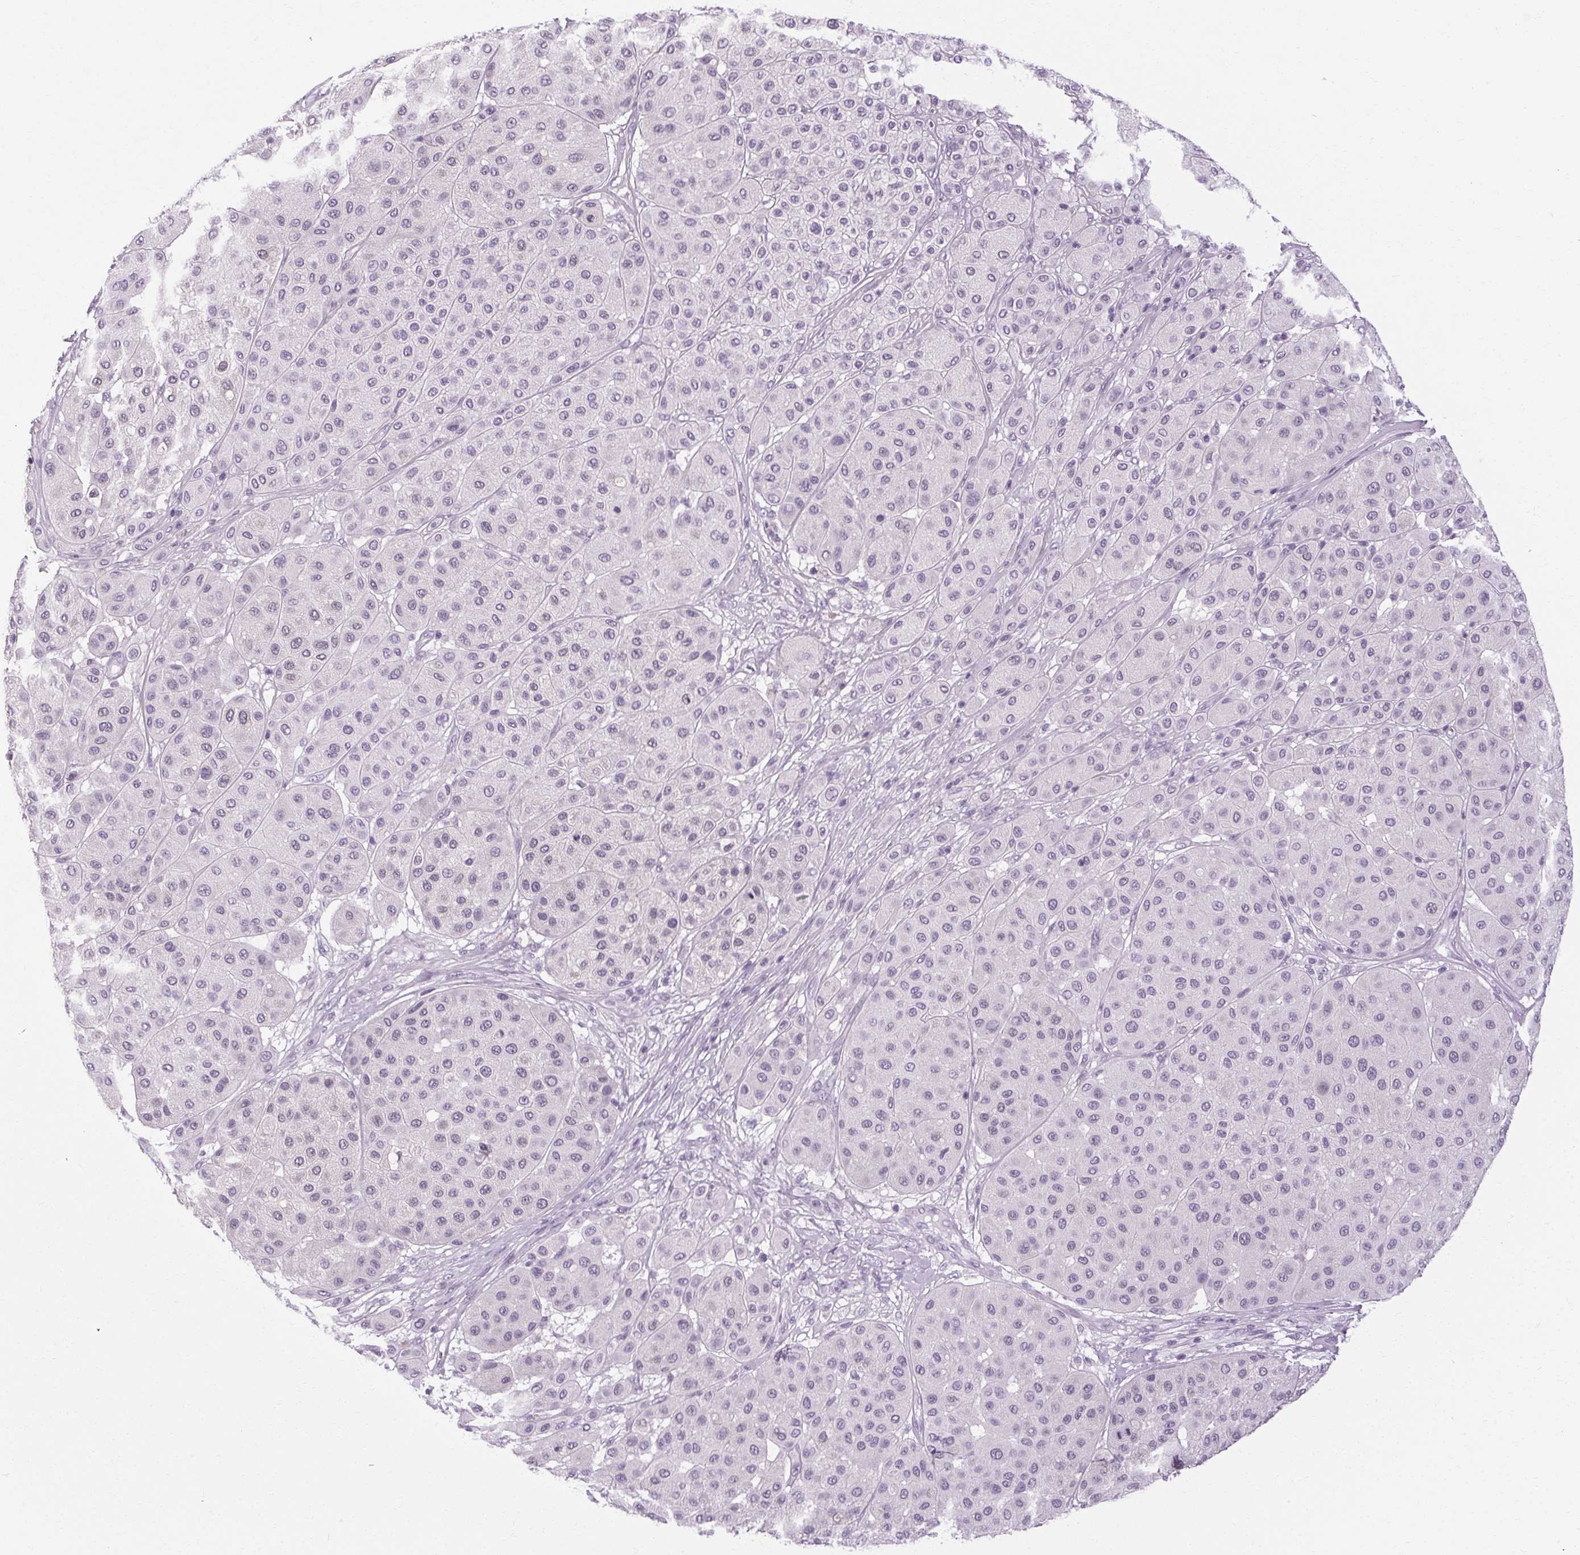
{"staining": {"intensity": "negative", "quantity": "none", "location": "none"}, "tissue": "melanoma", "cell_type": "Tumor cells", "image_type": "cancer", "snomed": [{"axis": "morphology", "description": "Malignant melanoma, Metastatic site"}, {"axis": "topography", "description": "Smooth muscle"}], "caption": "Protein analysis of malignant melanoma (metastatic site) demonstrates no significant positivity in tumor cells. (Immunohistochemistry, brightfield microscopy, high magnification).", "gene": "POMC", "patient": {"sex": "male", "age": 41}}